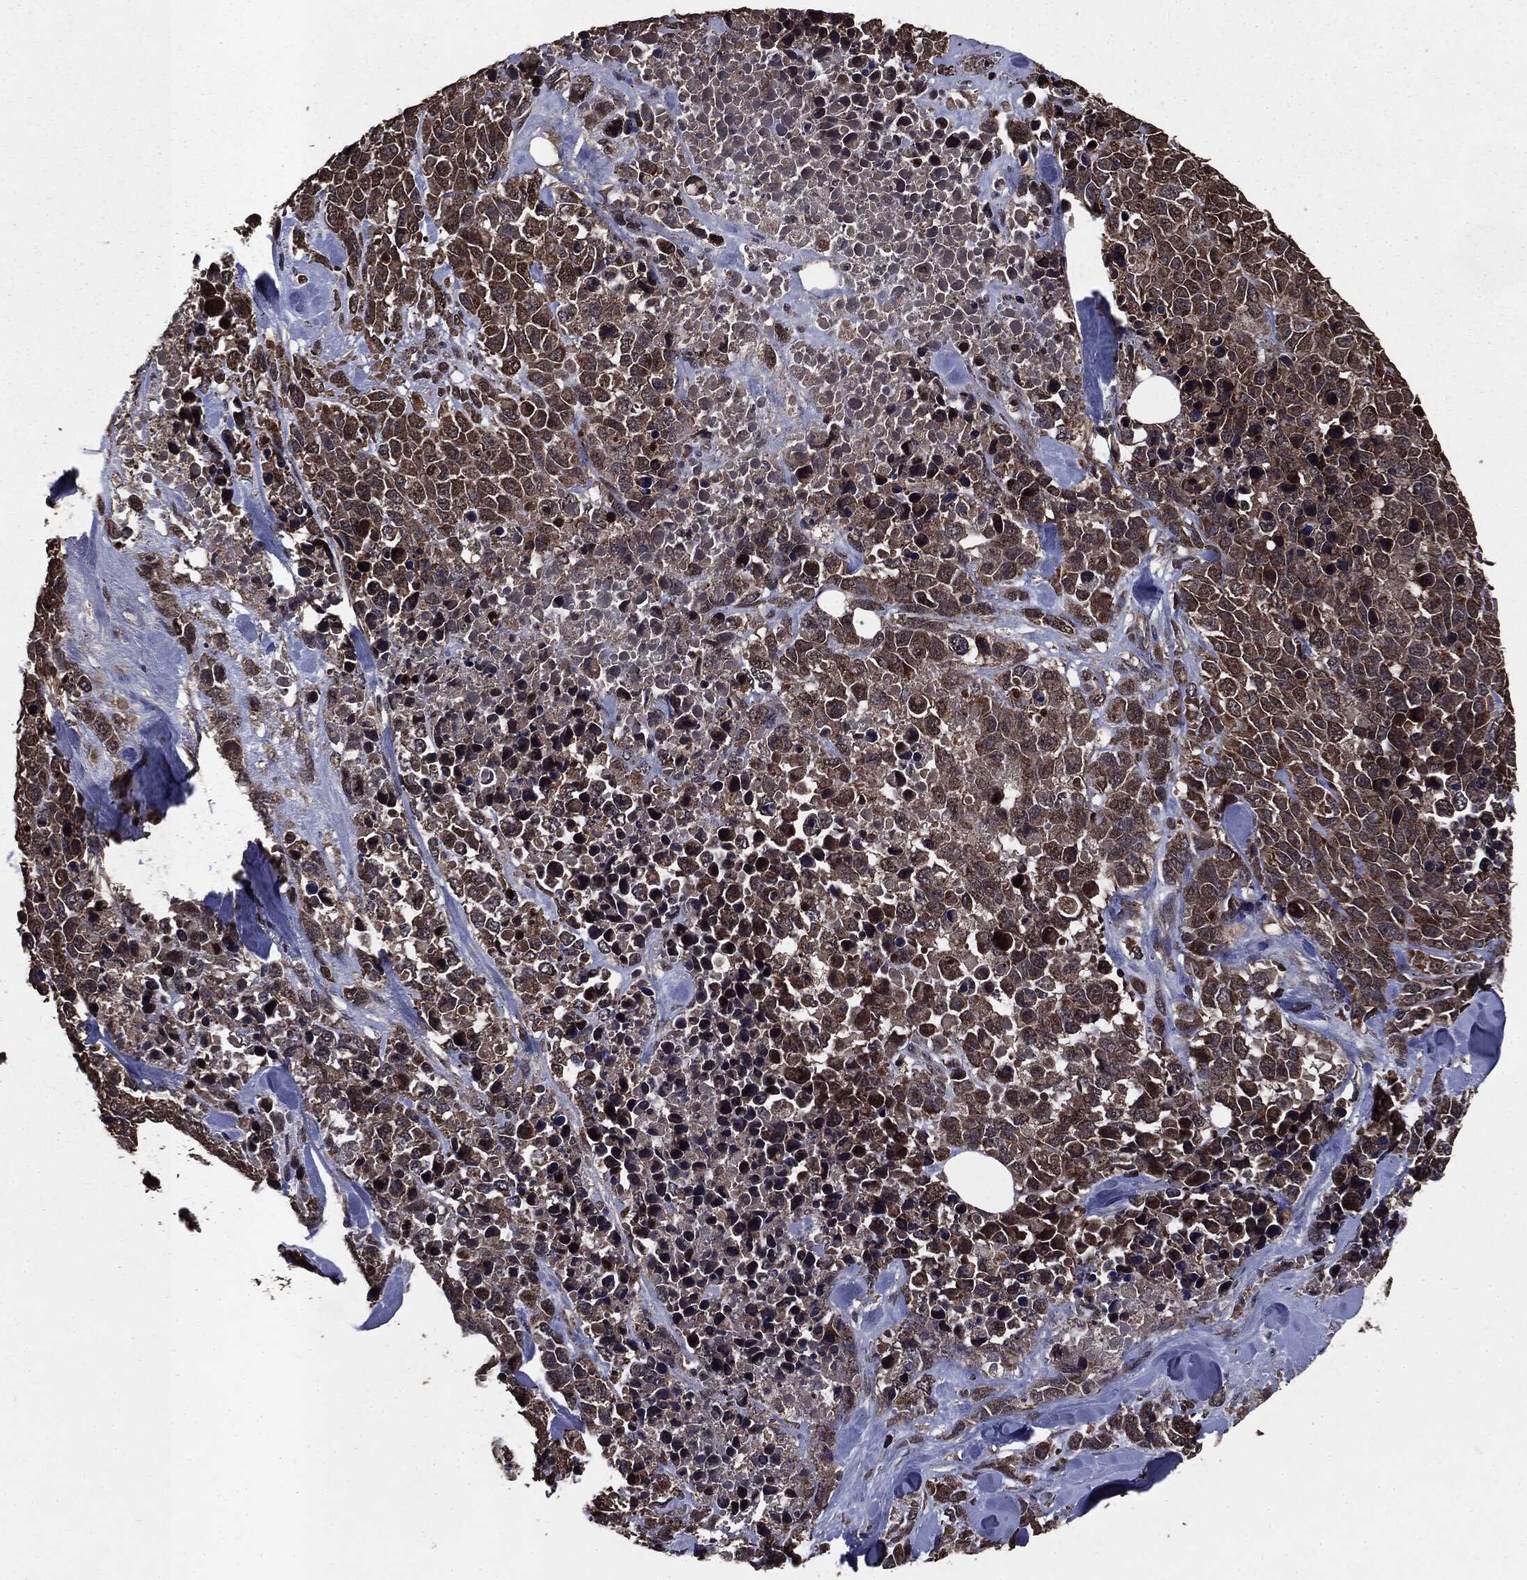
{"staining": {"intensity": "strong", "quantity": "<25%", "location": "nuclear"}, "tissue": "melanoma", "cell_type": "Tumor cells", "image_type": "cancer", "snomed": [{"axis": "morphology", "description": "Malignant melanoma, Metastatic site"}, {"axis": "topography", "description": "Skin"}], "caption": "Melanoma was stained to show a protein in brown. There is medium levels of strong nuclear positivity in about <25% of tumor cells.", "gene": "PPP6R2", "patient": {"sex": "male", "age": 84}}